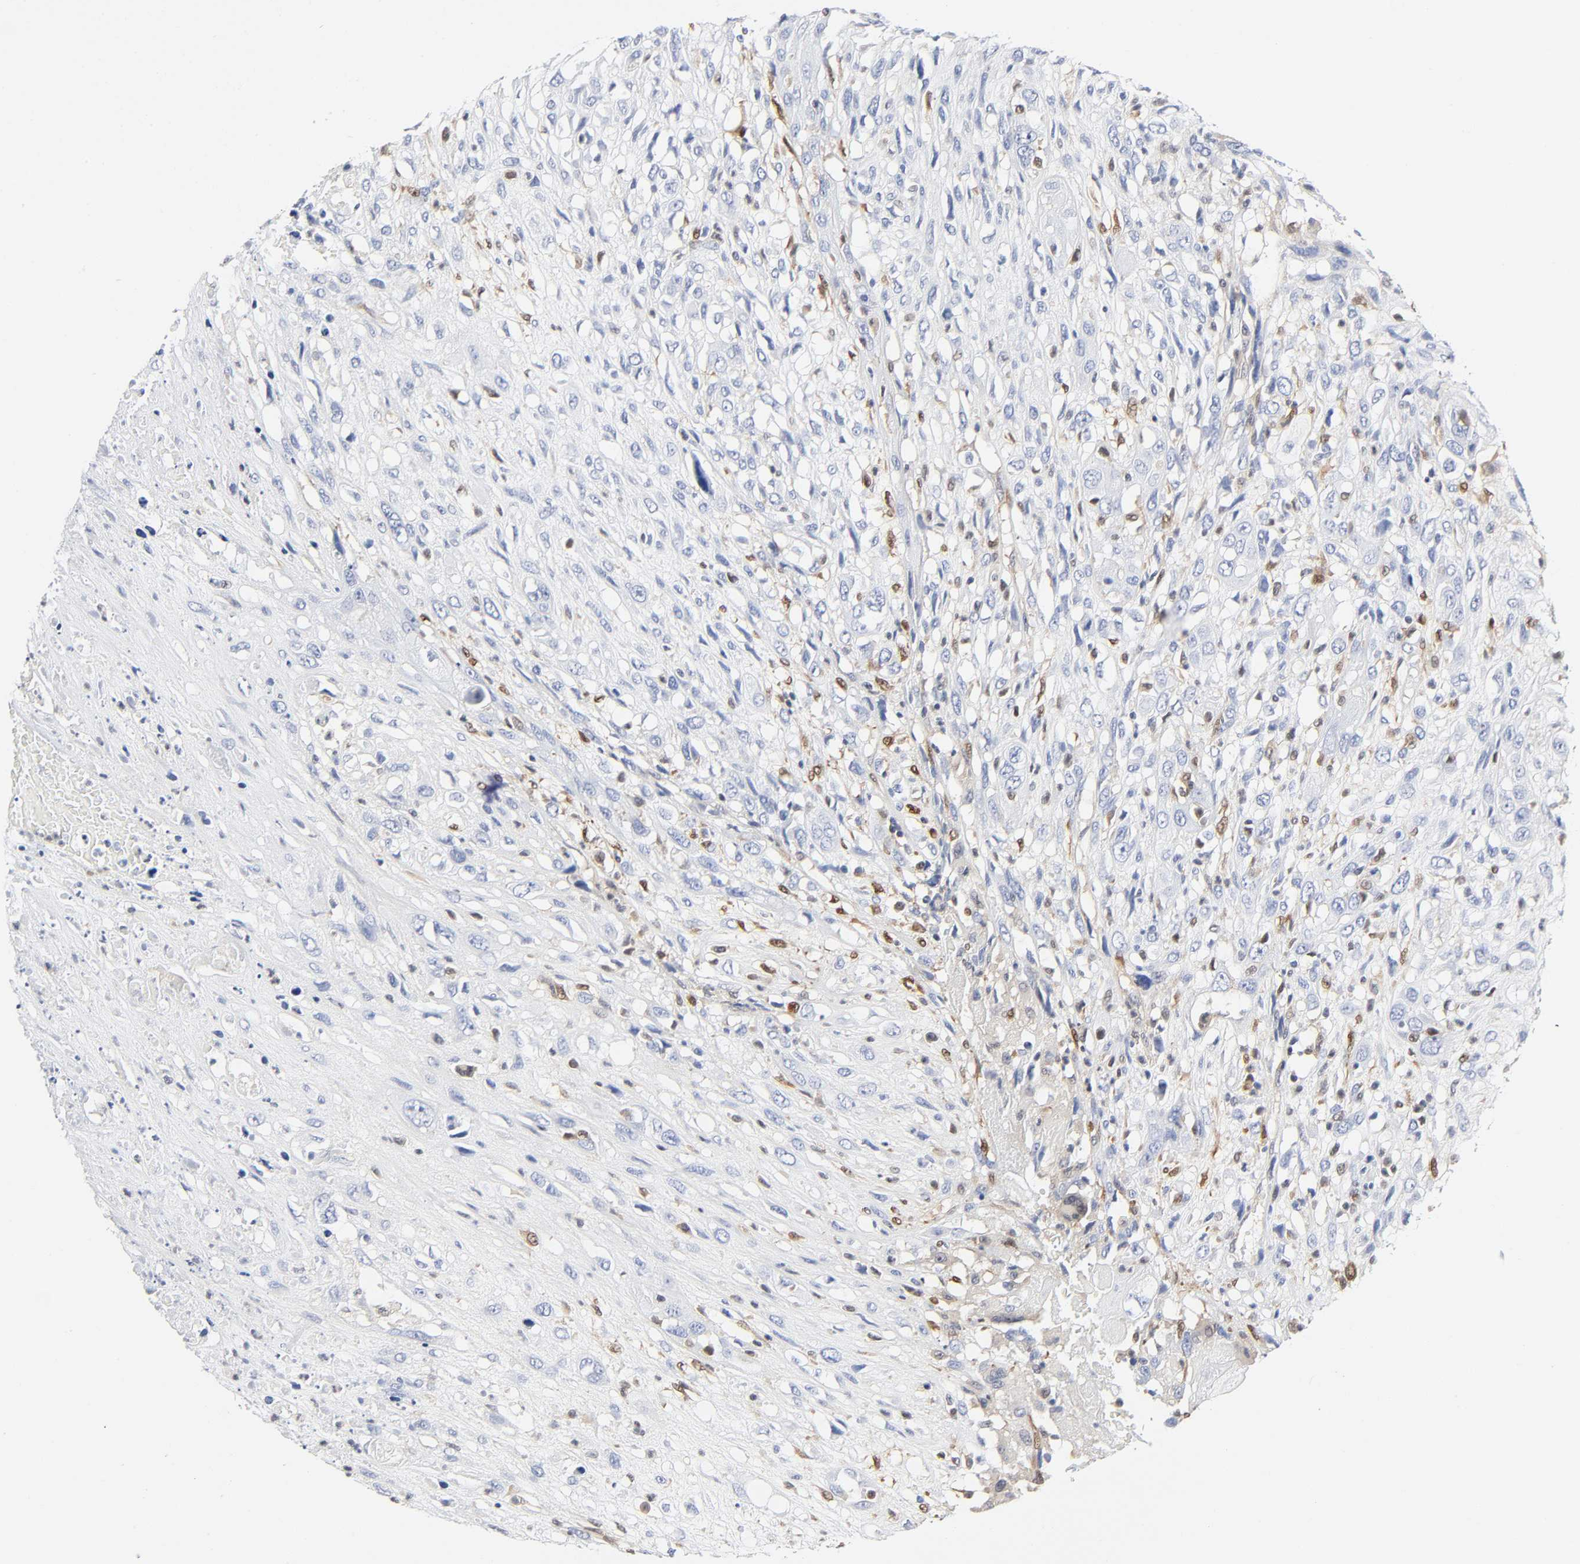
{"staining": {"intensity": "negative", "quantity": "none", "location": "none"}, "tissue": "head and neck cancer", "cell_type": "Tumor cells", "image_type": "cancer", "snomed": [{"axis": "morphology", "description": "Necrosis, NOS"}, {"axis": "morphology", "description": "Neoplasm, malignant, NOS"}, {"axis": "topography", "description": "Salivary gland"}, {"axis": "topography", "description": "Head-Neck"}], "caption": "An immunohistochemistry (IHC) micrograph of head and neck cancer is shown. There is no staining in tumor cells of head and neck cancer. (Brightfield microscopy of DAB IHC at high magnification).", "gene": "PTEN", "patient": {"sex": "male", "age": 43}}